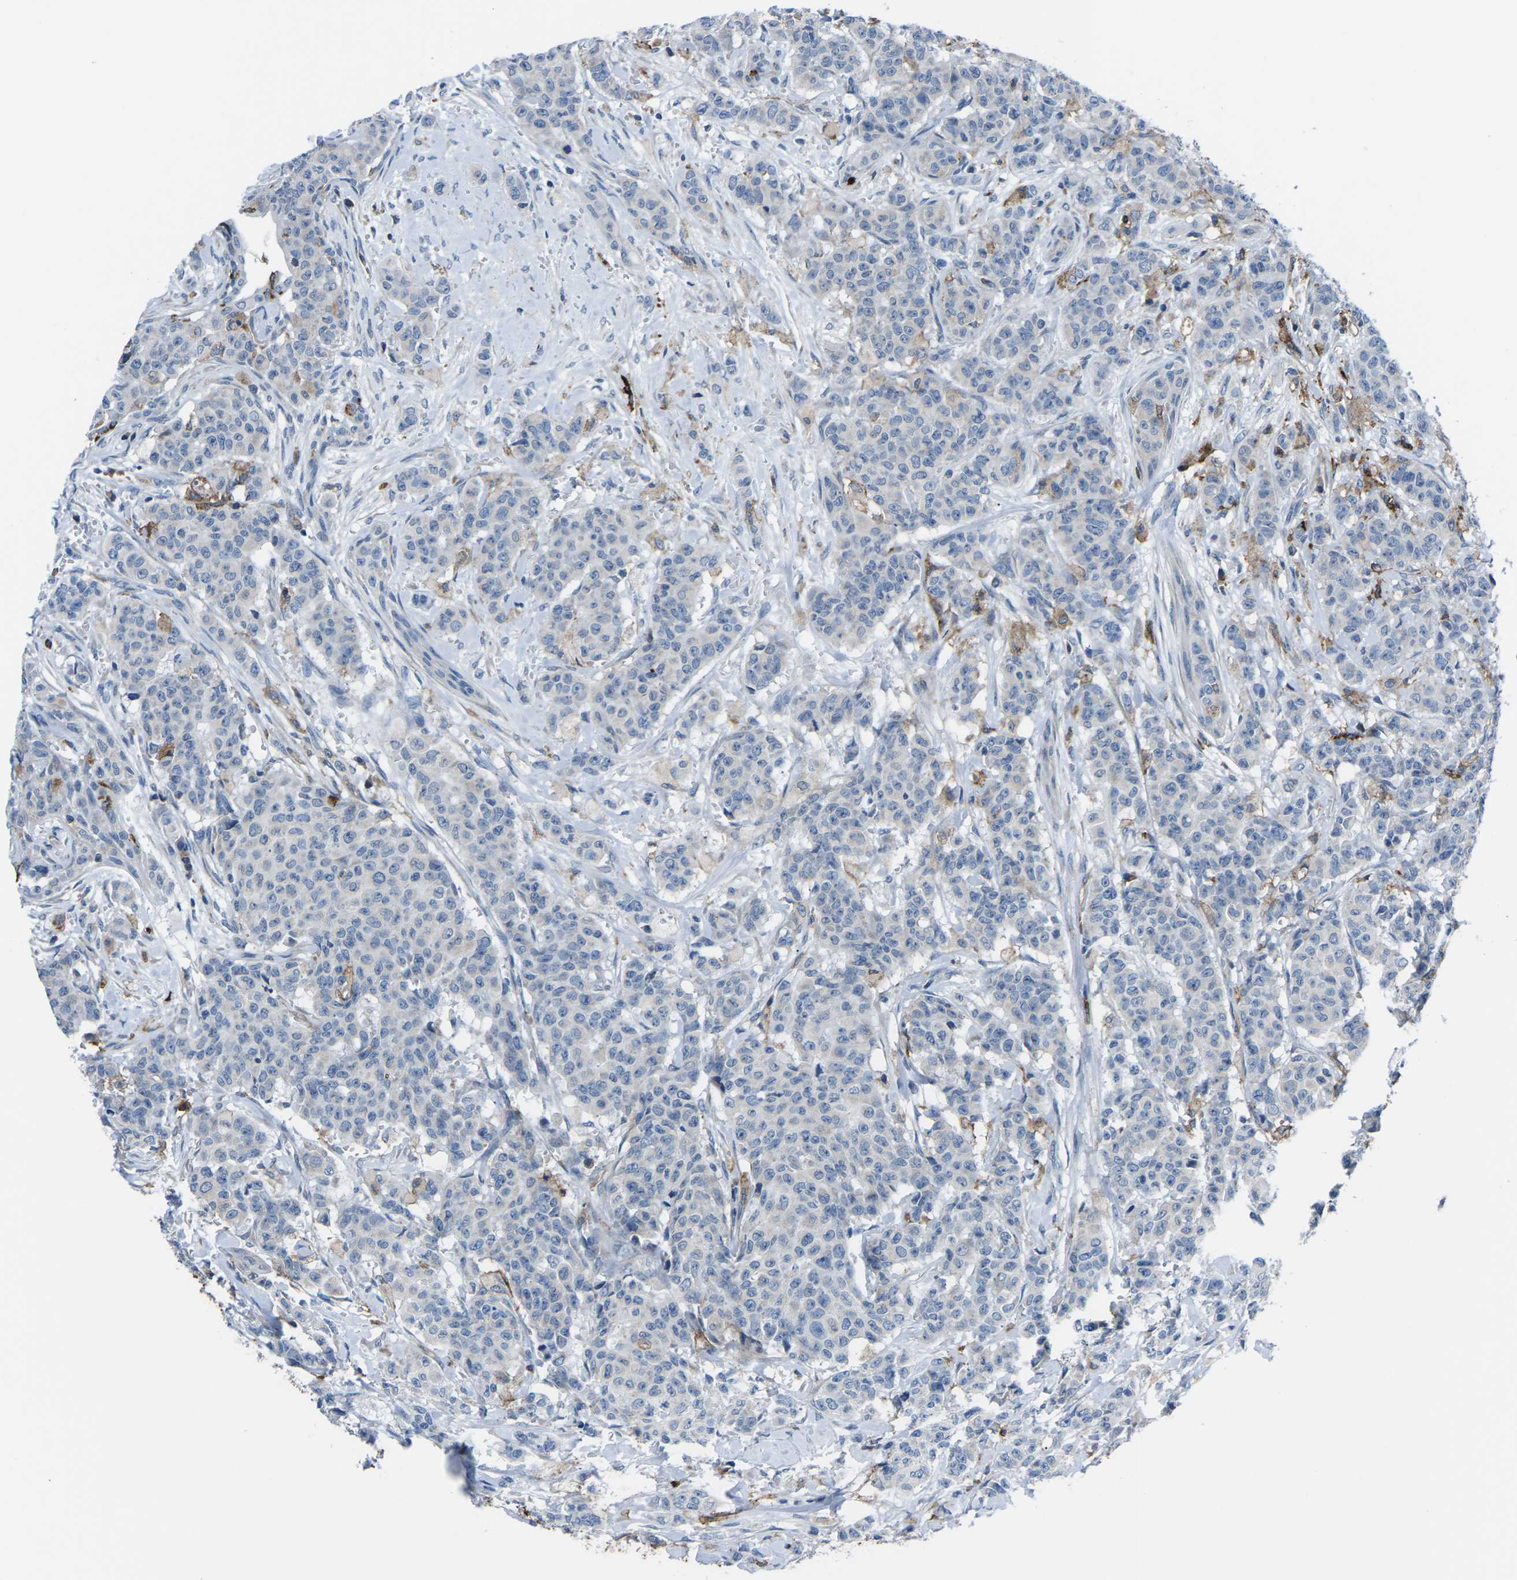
{"staining": {"intensity": "negative", "quantity": "none", "location": "none"}, "tissue": "breast cancer", "cell_type": "Tumor cells", "image_type": "cancer", "snomed": [{"axis": "morphology", "description": "Normal tissue, NOS"}, {"axis": "morphology", "description": "Duct carcinoma"}, {"axis": "topography", "description": "Breast"}], "caption": "Invasive ductal carcinoma (breast) was stained to show a protein in brown. There is no significant staining in tumor cells.", "gene": "PTPN1", "patient": {"sex": "female", "age": 40}}